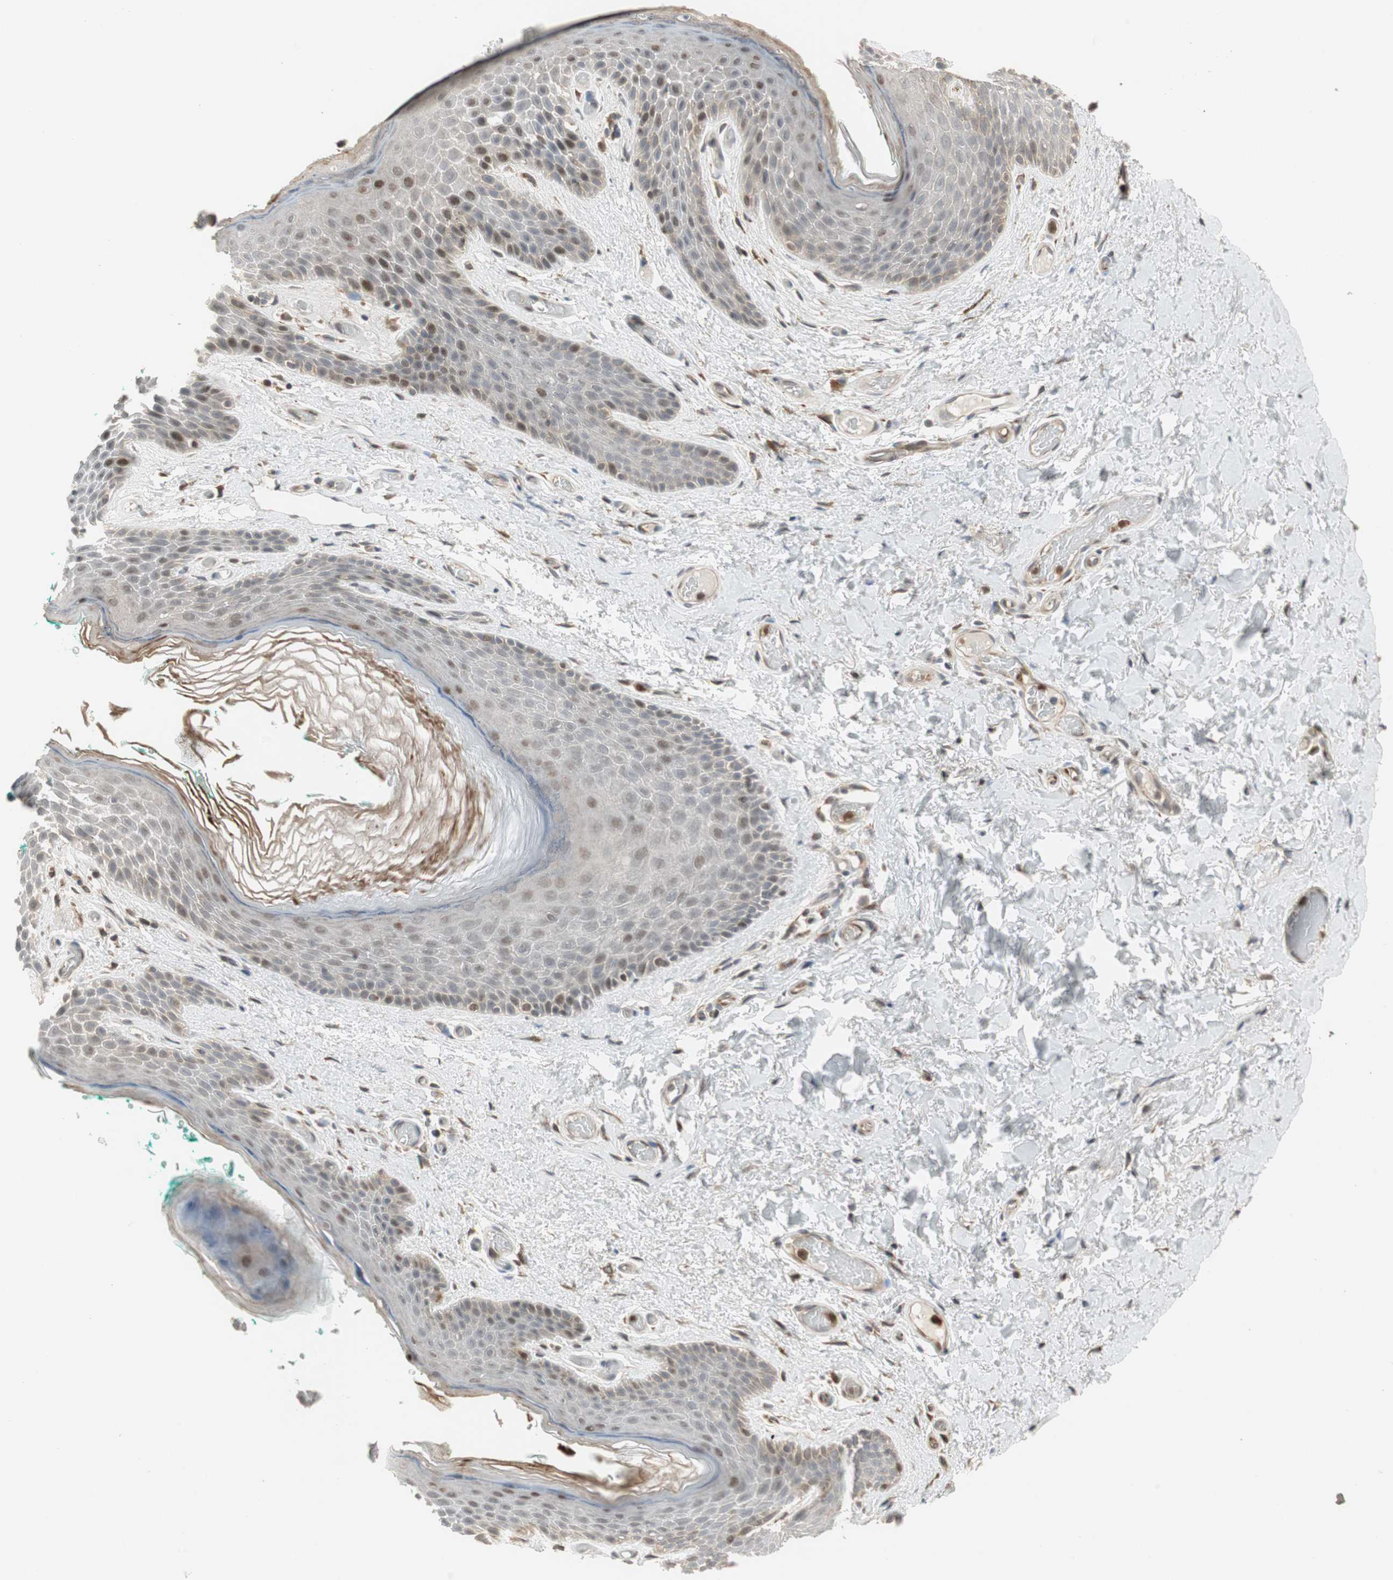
{"staining": {"intensity": "moderate", "quantity": "<25%", "location": "nuclear"}, "tissue": "skin", "cell_type": "Epidermal cells", "image_type": "normal", "snomed": [{"axis": "morphology", "description": "Normal tissue, NOS"}, {"axis": "topography", "description": "Anal"}], "caption": "This micrograph exhibits immunohistochemistry (IHC) staining of unremarkable skin, with low moderate nuclear staining in about <25% of epidermal cells.", "gene": "SNX4", "patient": {"sex": "male", "age": 74}}